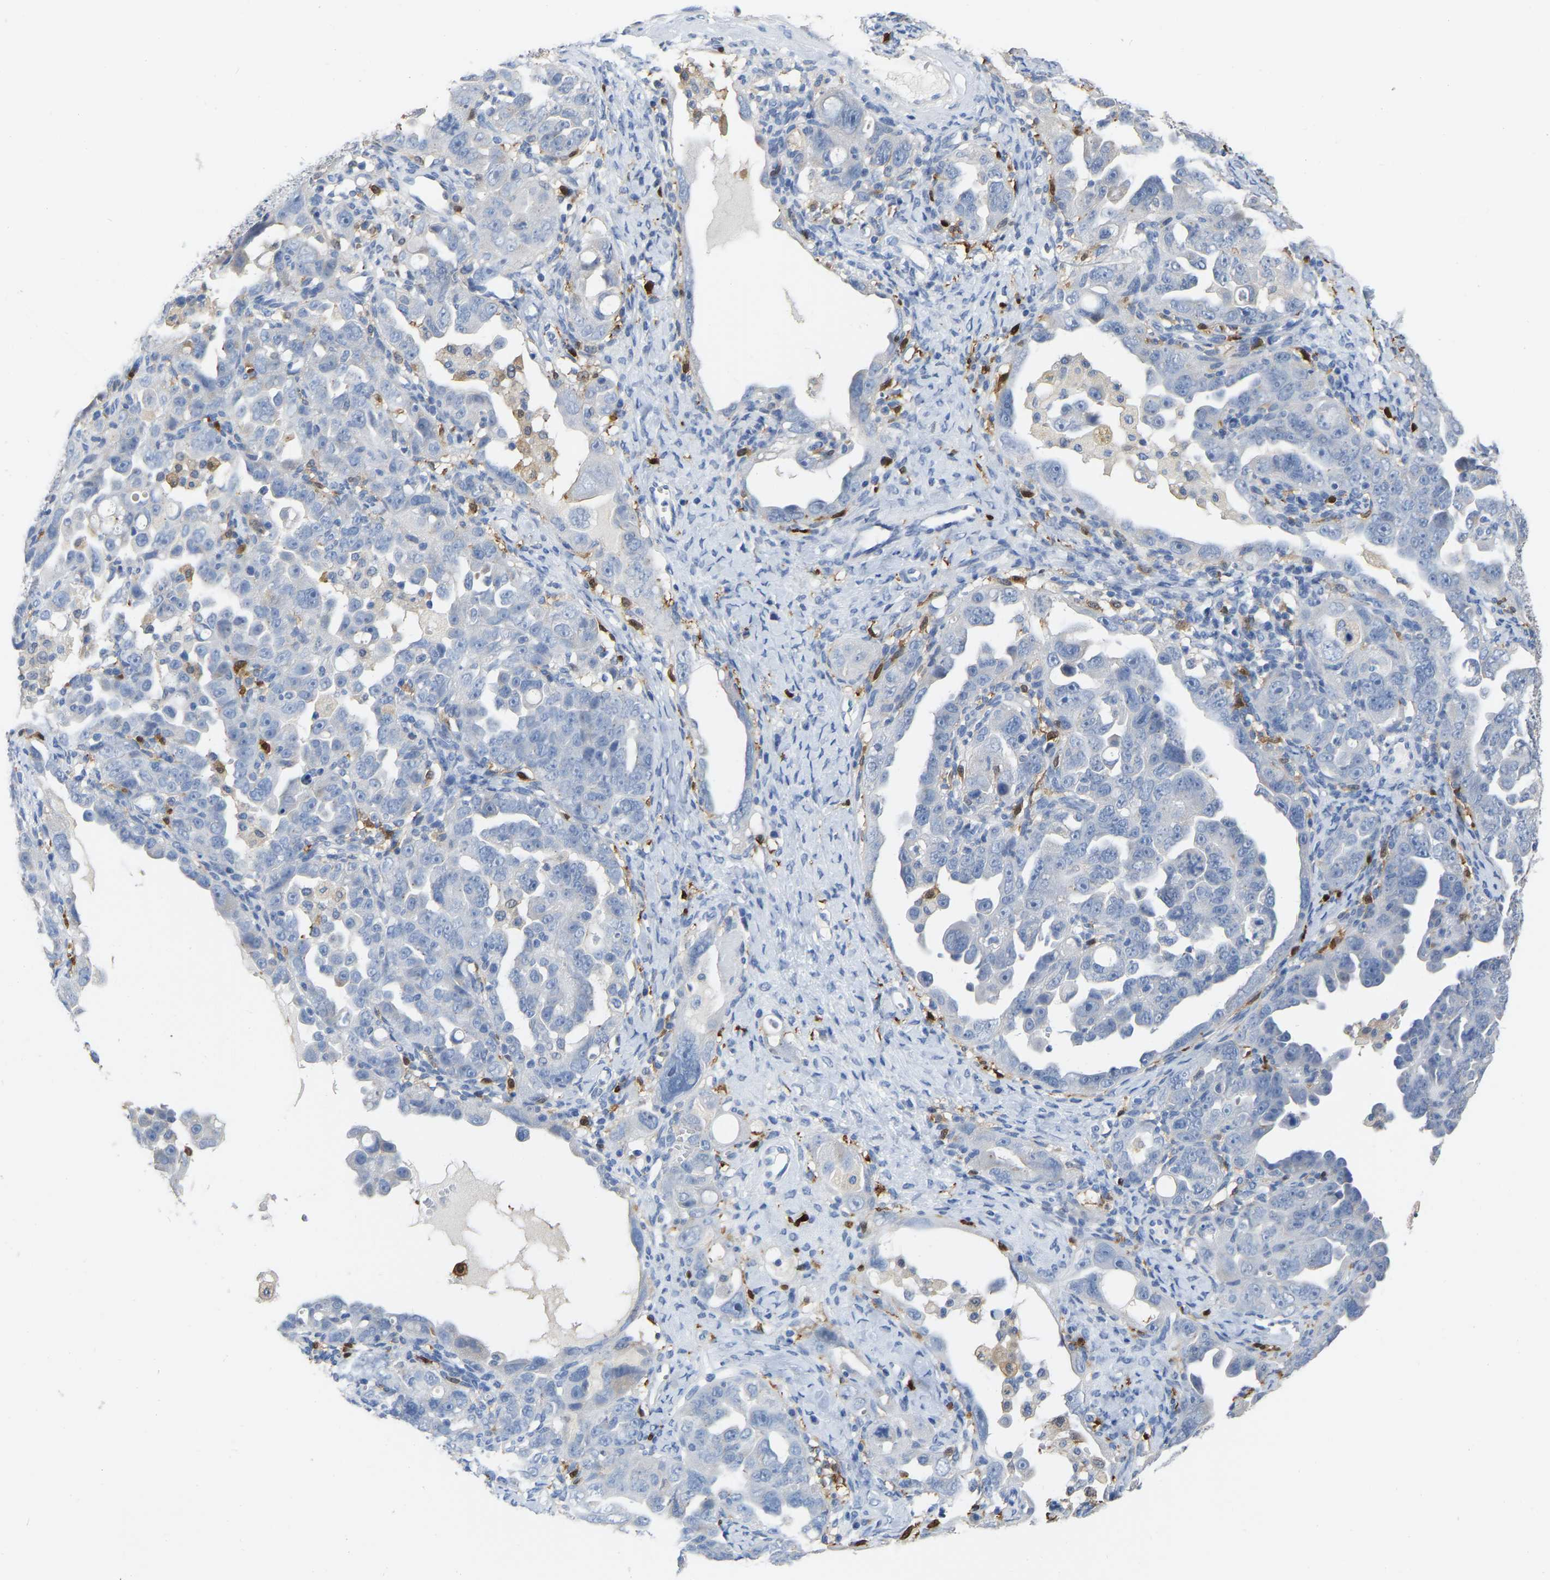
{"staining": {"intensity": "negative", "quantity": "none", "location": "none"}, "tissue": "ovarian cancer", "cell_type": "Tumor cells", "image_type": "cancer", "snomed": [{"axis": "morphology", "description": "Cystadenocarcinoma, serous, NOS"}, {"axis": "topography", "description": "Ovary"}], "caption": "There is no significant positivity in tumor cells of ovarian serous cystadenocarcinoma.", "gene": "ULBP2", "patient": {"sex": "female", "age": 66}}